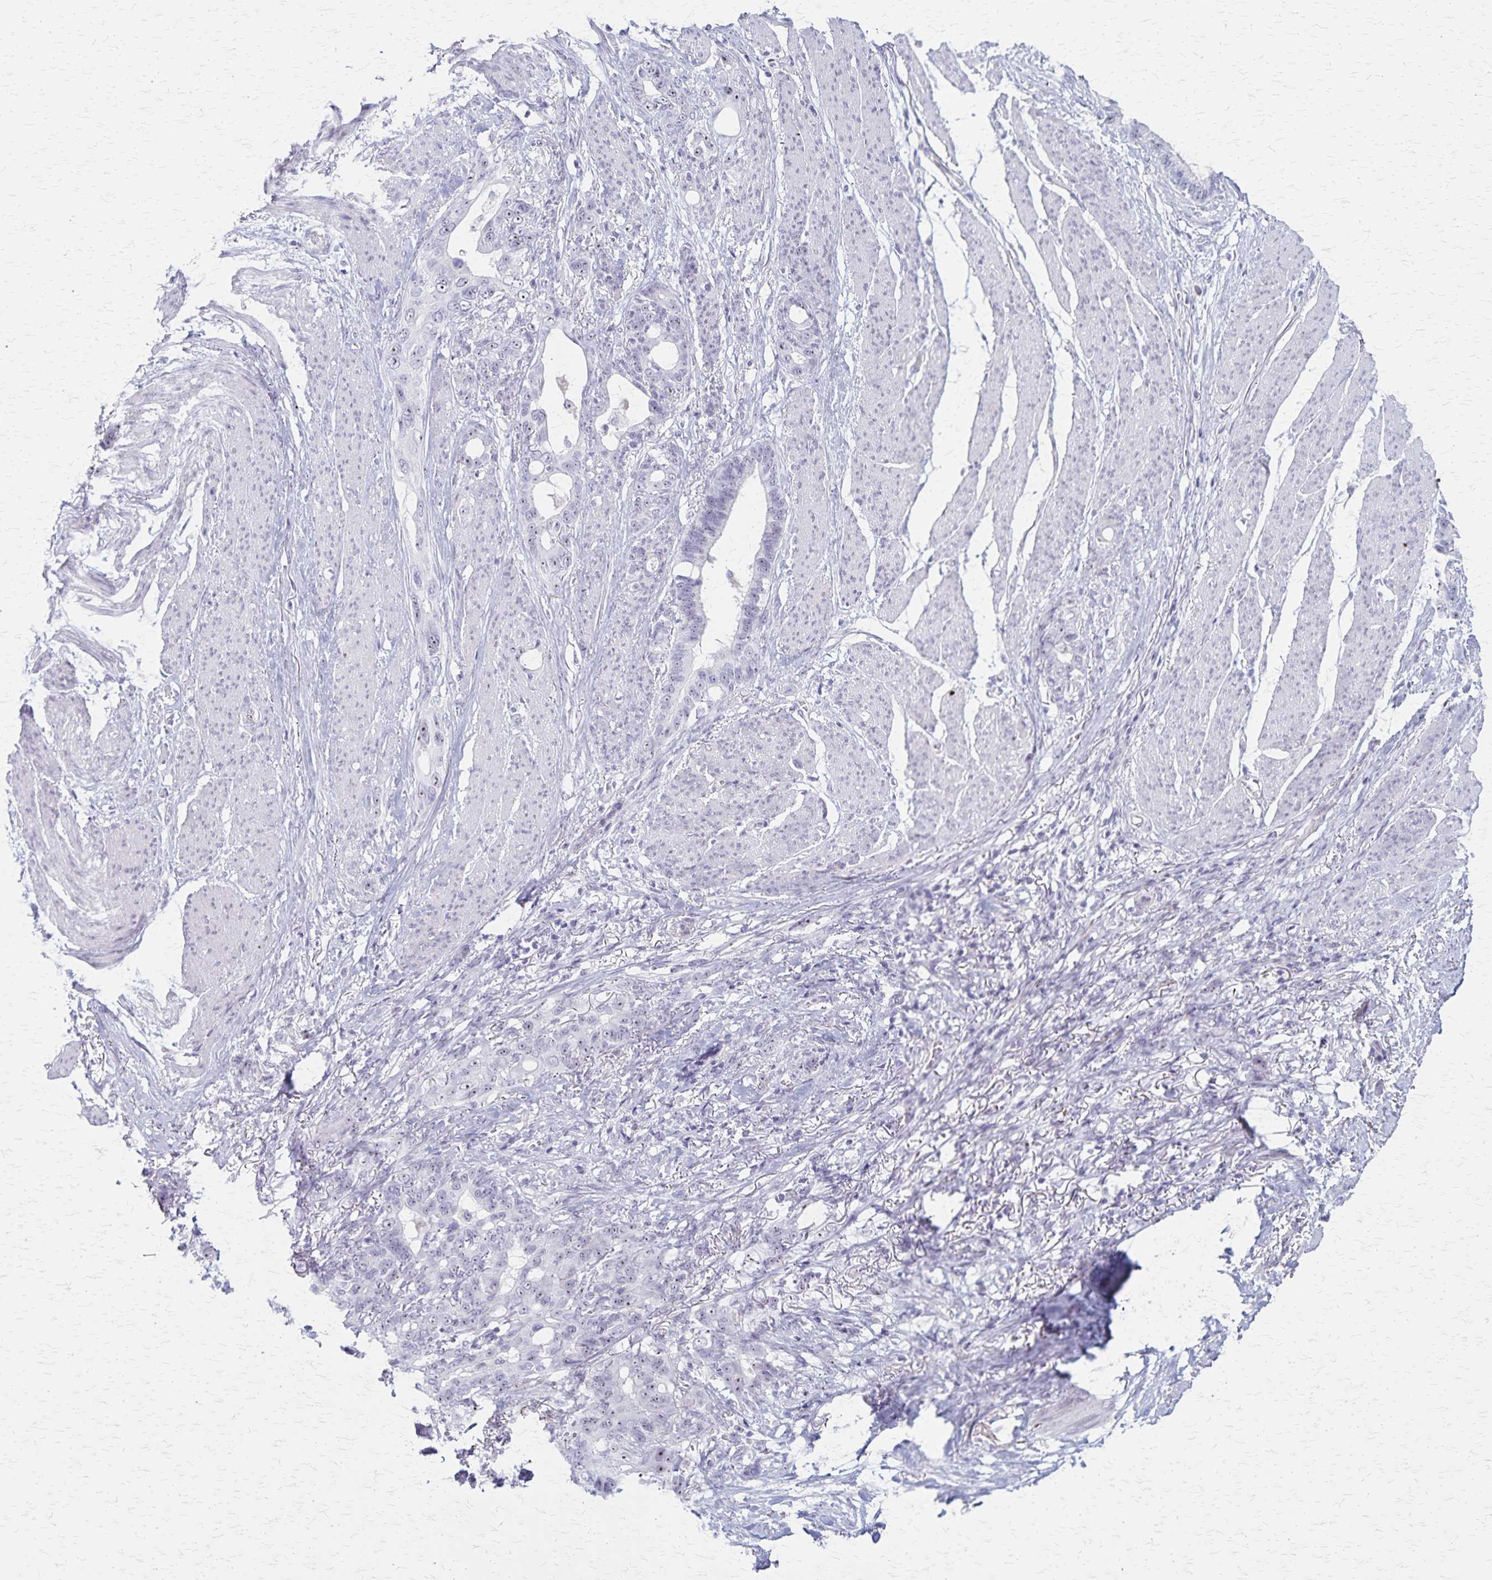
{"staining": {"intensity": "negative", "quantity": "none", "location": "none"}, "tissue": "stomach cancer", "cell_type": "Tumor cells", "image_type": "cancer", "snomed": [{"axis": "morphology", "description": "Normal tissue, NOS"}, {"axis": "morphology", "description": "Adenocarcinoma, NOS"}, {"axis": "topography", "description": "Esophagus"}, {"axis": "topography", "description": "Stomach, upper"}], "caption": "Tumor cells show no significant protein positivity in stomach cancer. Nuclei are stained in blue.", "gene": "DLK2", "patient": {"sex": "male", "age": 62}}